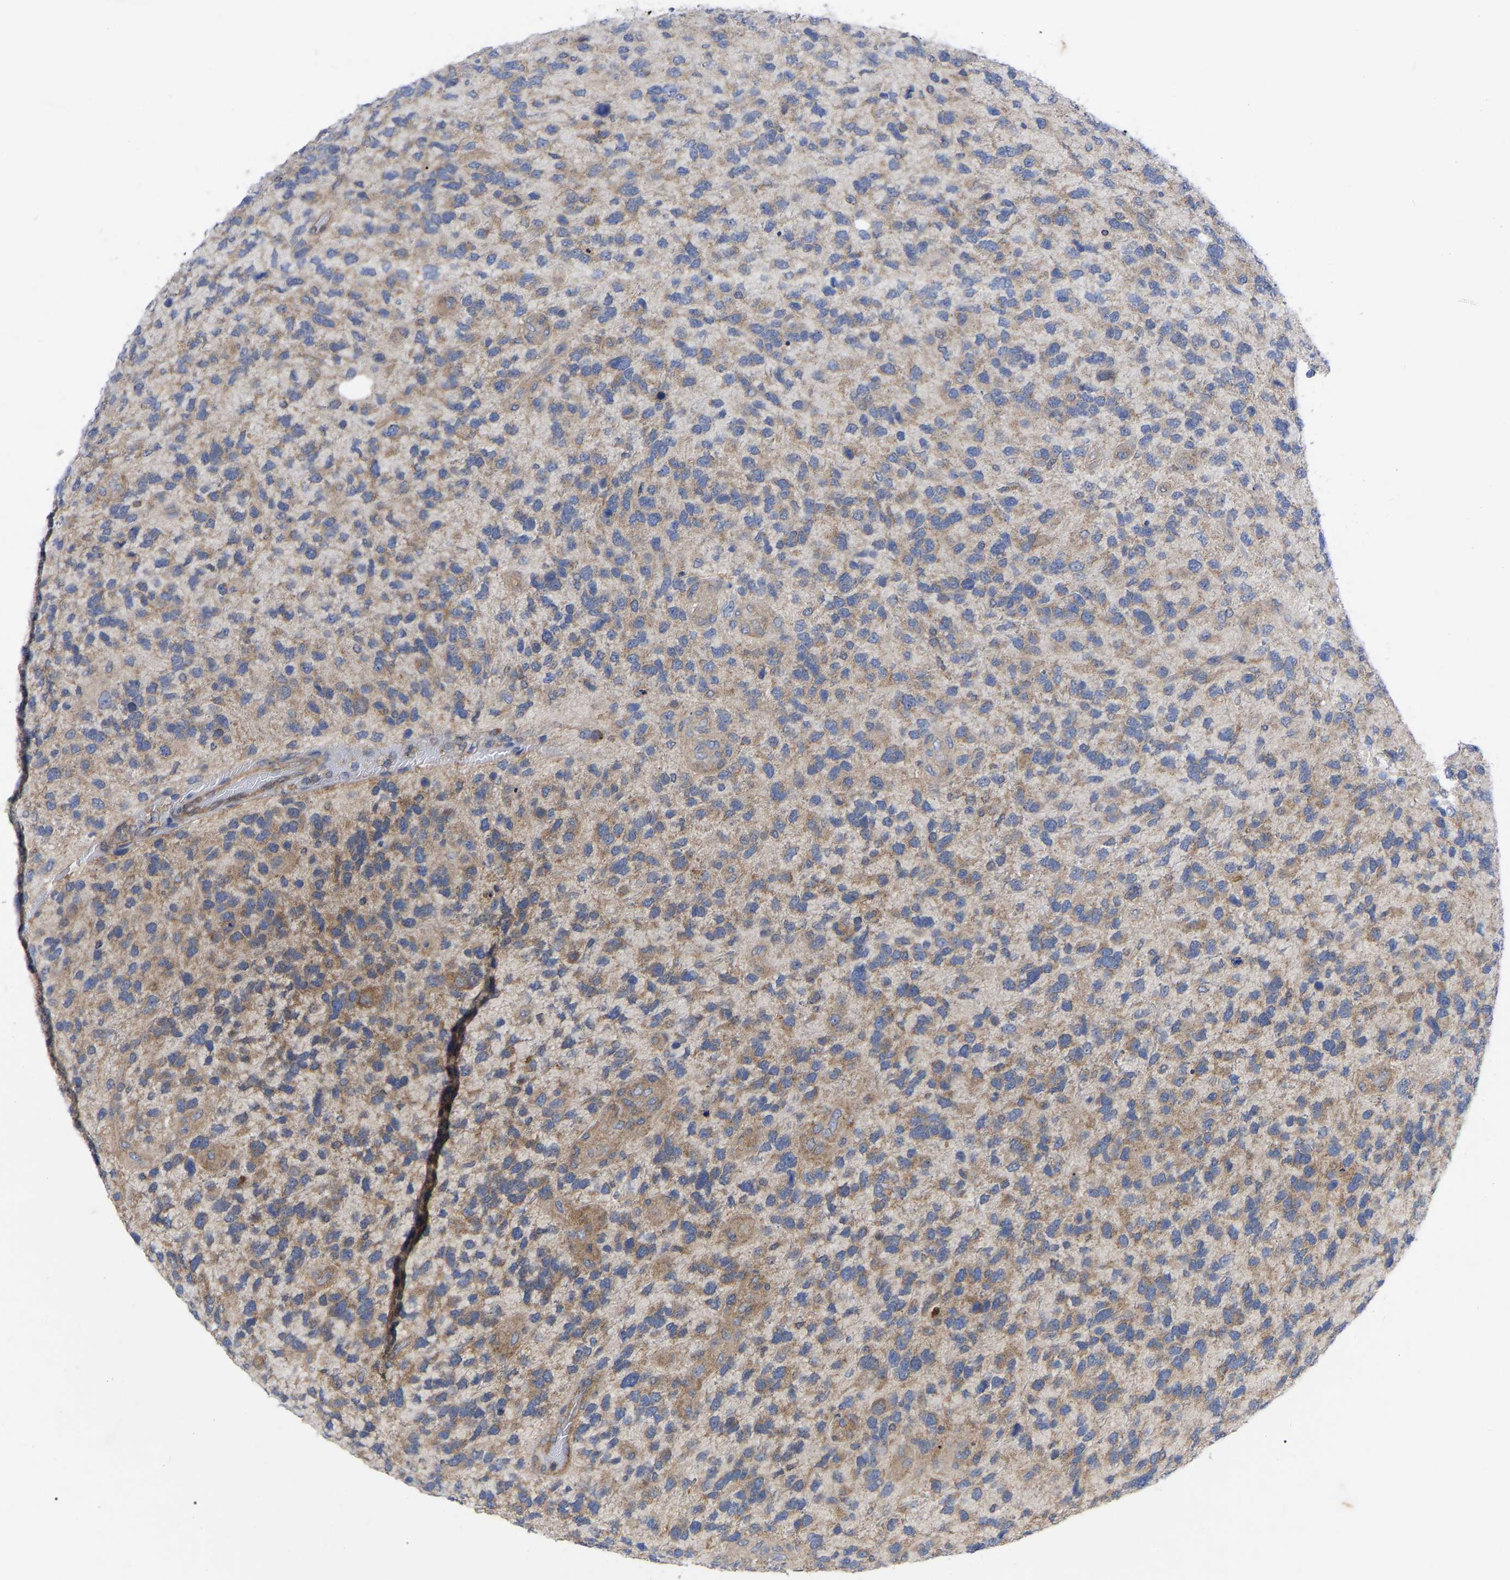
{"staining": {"intensity": "moderate", "quantity": ">75%", "location": "cytoplasmic/membranous"}, "tissue": "glioma", "cell_type": "Tumor cells", "image_type": "cancer", "snomed": [{"axis": "morphology", "description": "Glioma, malignant, High grade"}, {"axis": "topography", "description": "Brain"}], "caption": "Tumor cells demonstrate medium levels of moderate cytoplasmic/membranous expression in about >75% of cells in malignant glioma (high-grade).", "gene": "TCP1", "patient": {"sex": "female", "age": 58}}